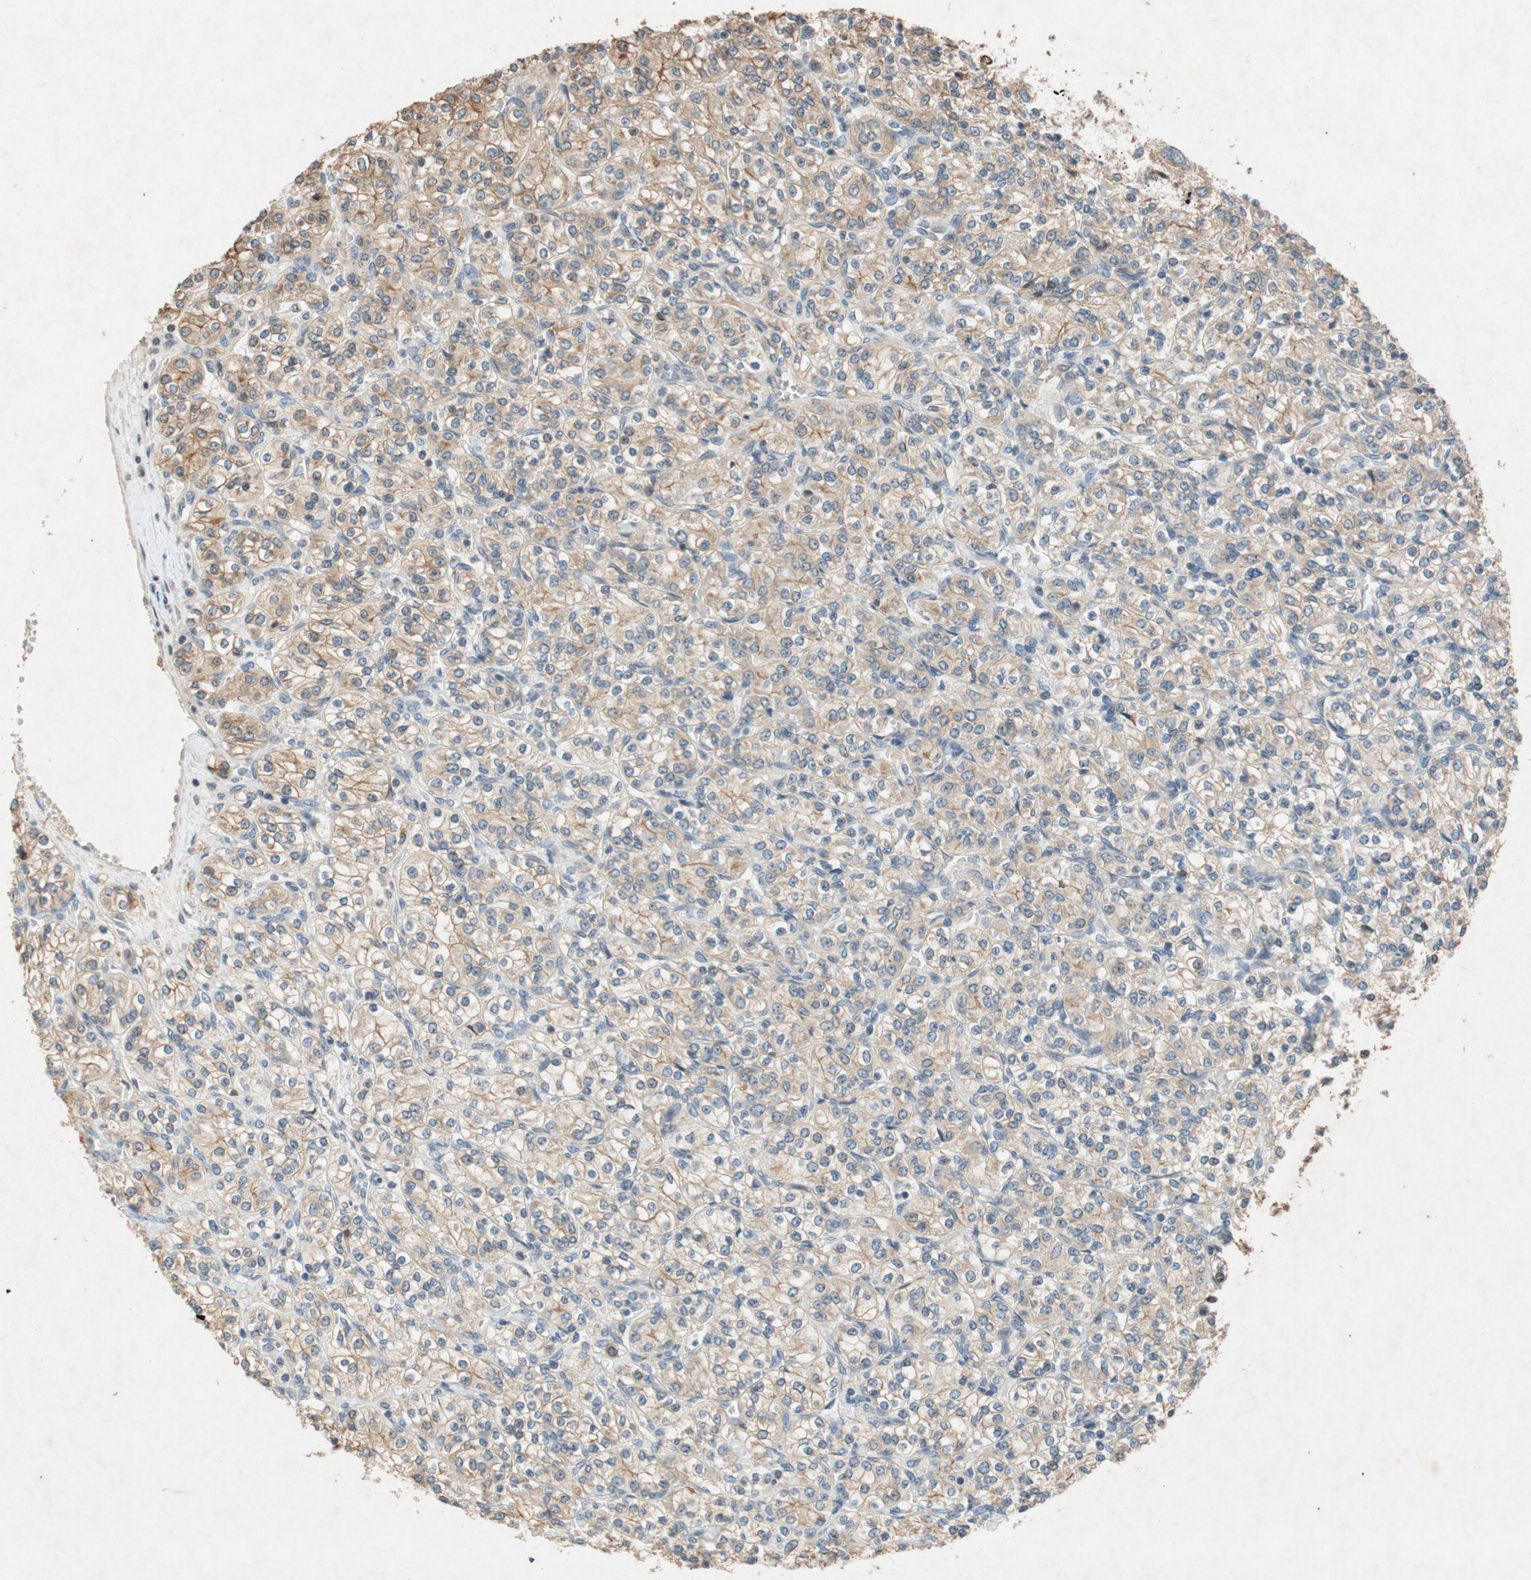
{"staining": {"intensity": "moderate", "quantity": ">75%", "location": "cytoplasmic/membranous"}, "tissue": "renal cancer", "cell_type": "Tumor cells", "image_type": "cancer", "snomed": [{"axis": "morphology", "description": "Adenocarcinoma, NOS"}, {"axis": "topography", "description": "Kidney"}], "caption": "Immunohistochemical staining of renal adenocarcinoma displays medium levels of moderate cytoplasmic/membranous expression in approximately >75% of tumor cells.", "gene": "ATP2C1", "patient": {"sex": "male", "age": 77}}